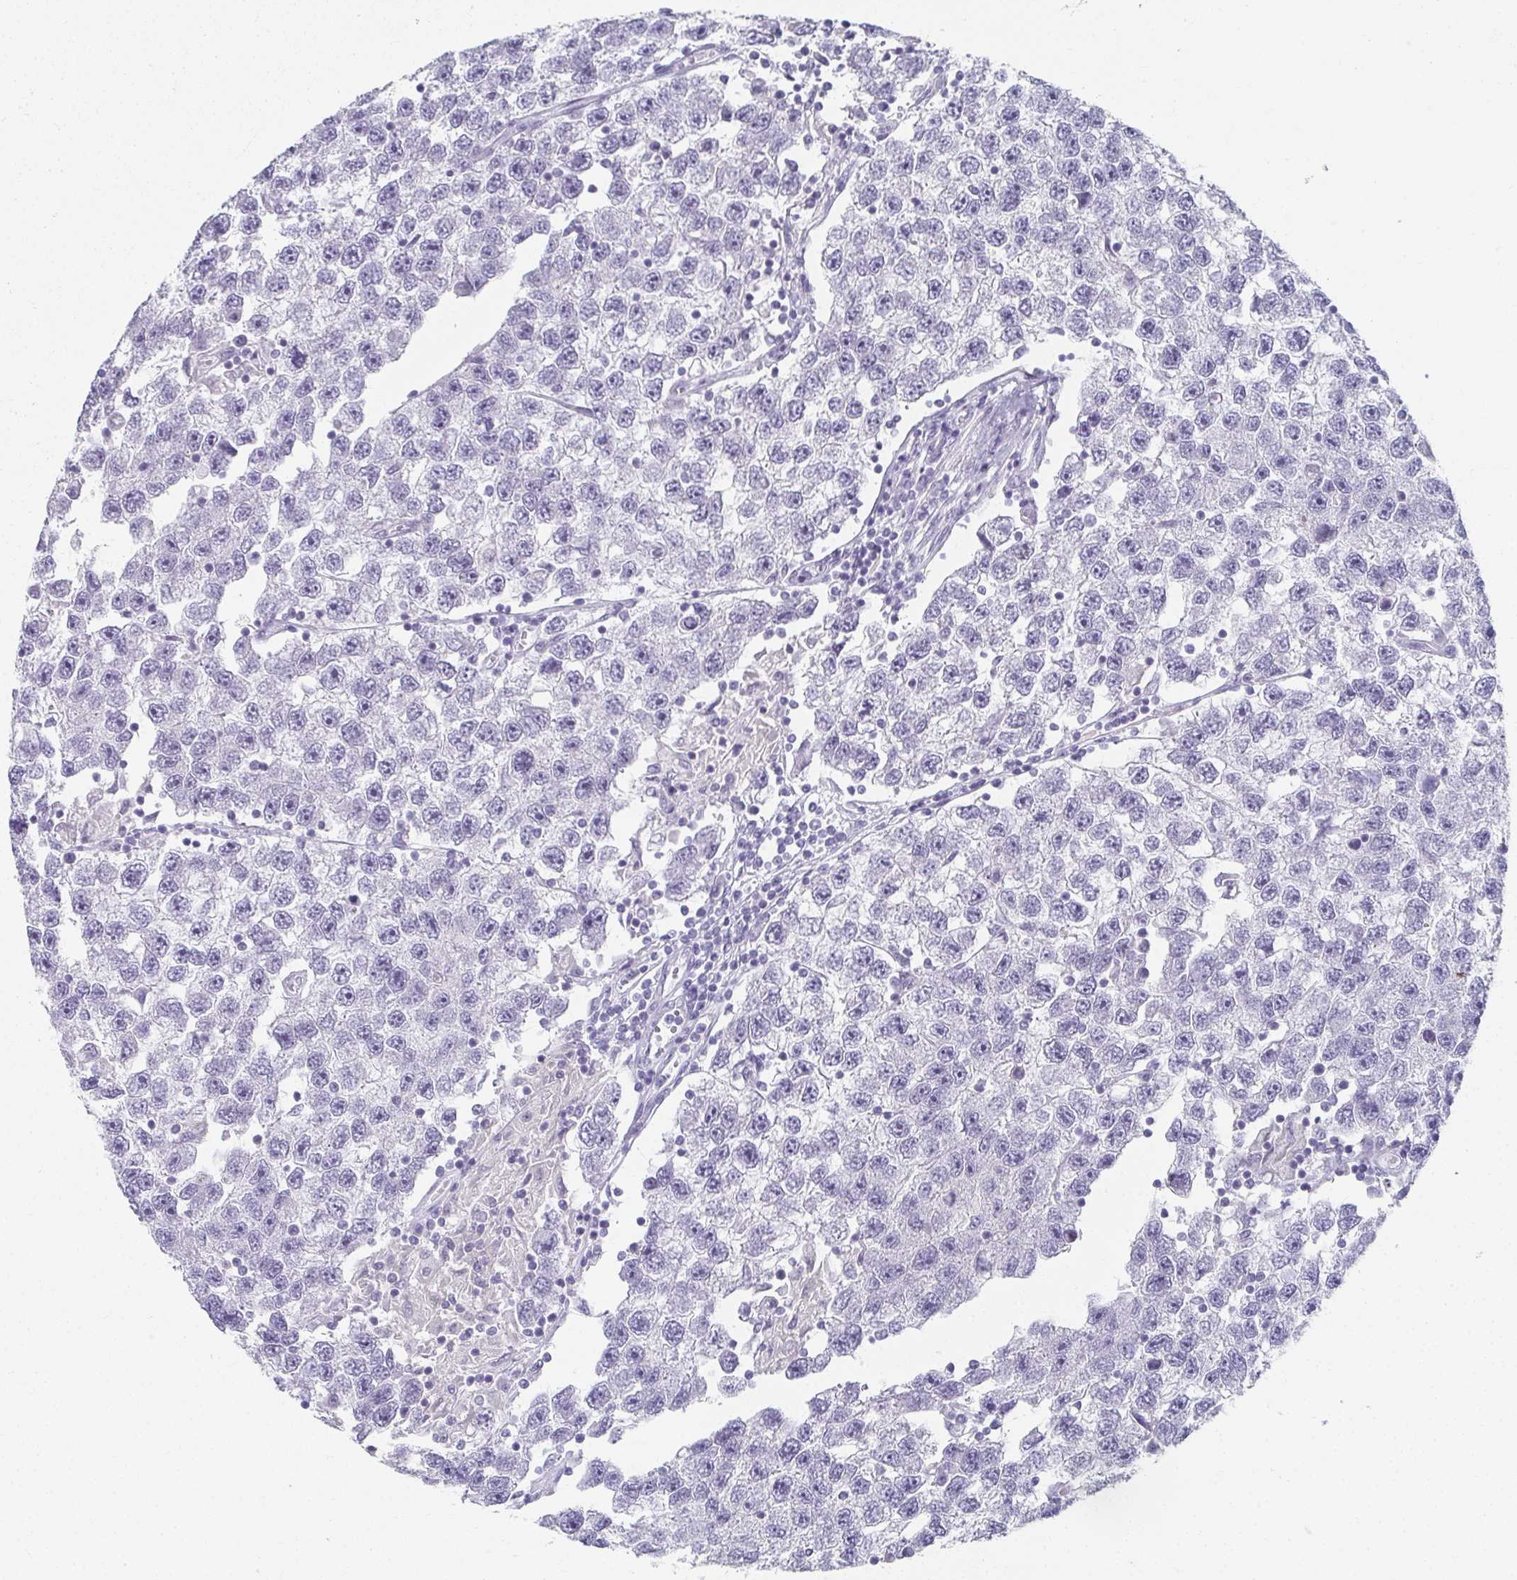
{"staining": {"intensity": "negative", "quantity": "none", "location": "none"}, "tissue": "testis cancer", "cell_type": "Tumor cells", "image_type": "cancer", "snomed": [{"axis": "morphology", "description": "Seminoma, NOS"}, {"axis": "topography", "description": "Testis"}], "caption": "Image shows no significant protein positivity in tumor cells of testis seminoma. Nuclei are stained in blue.", "gene": "CAMKV", "patient": {"sex": "male", "age": 26}}